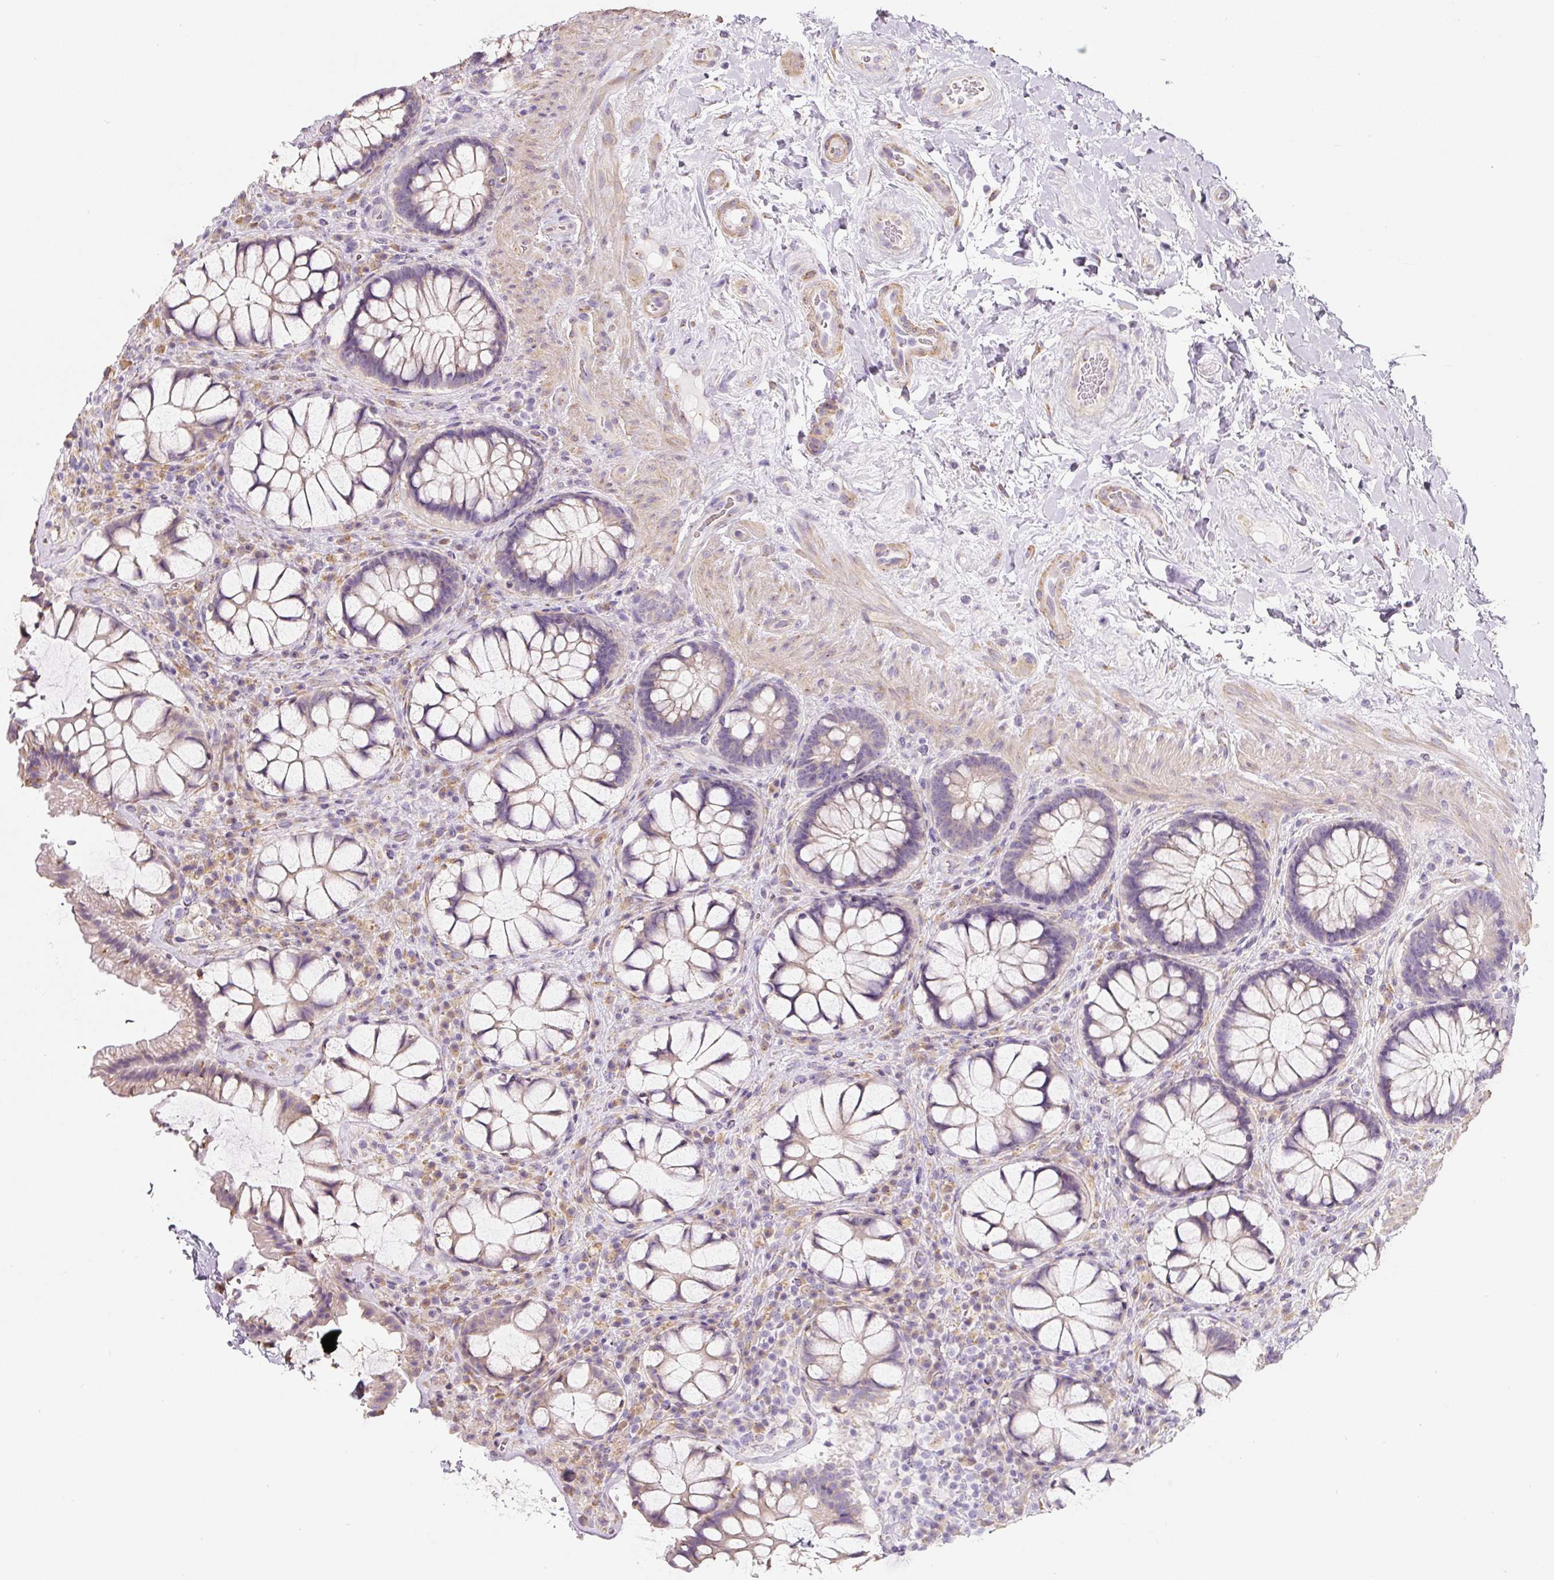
{"staining": {"intensity": "weak", "quantity": ">75%", "location": "cytoplasmic/membranous"}, "tissue": "rectum", "cell_type": "Glandular cells", "image_type": "normal", "snomed": [{"axis": "morphology", "description": "Normal tissue, NOS"}, {"axis": "topography", "description": "Rectum"}], "caption": "Protein expression analysis of normal rectum exhibits weak cytoplasmic/membranous expression in about >75% of glandular cells.", "gene": "PWWP3B", "patient": {"sex": "female", "age": 58}}